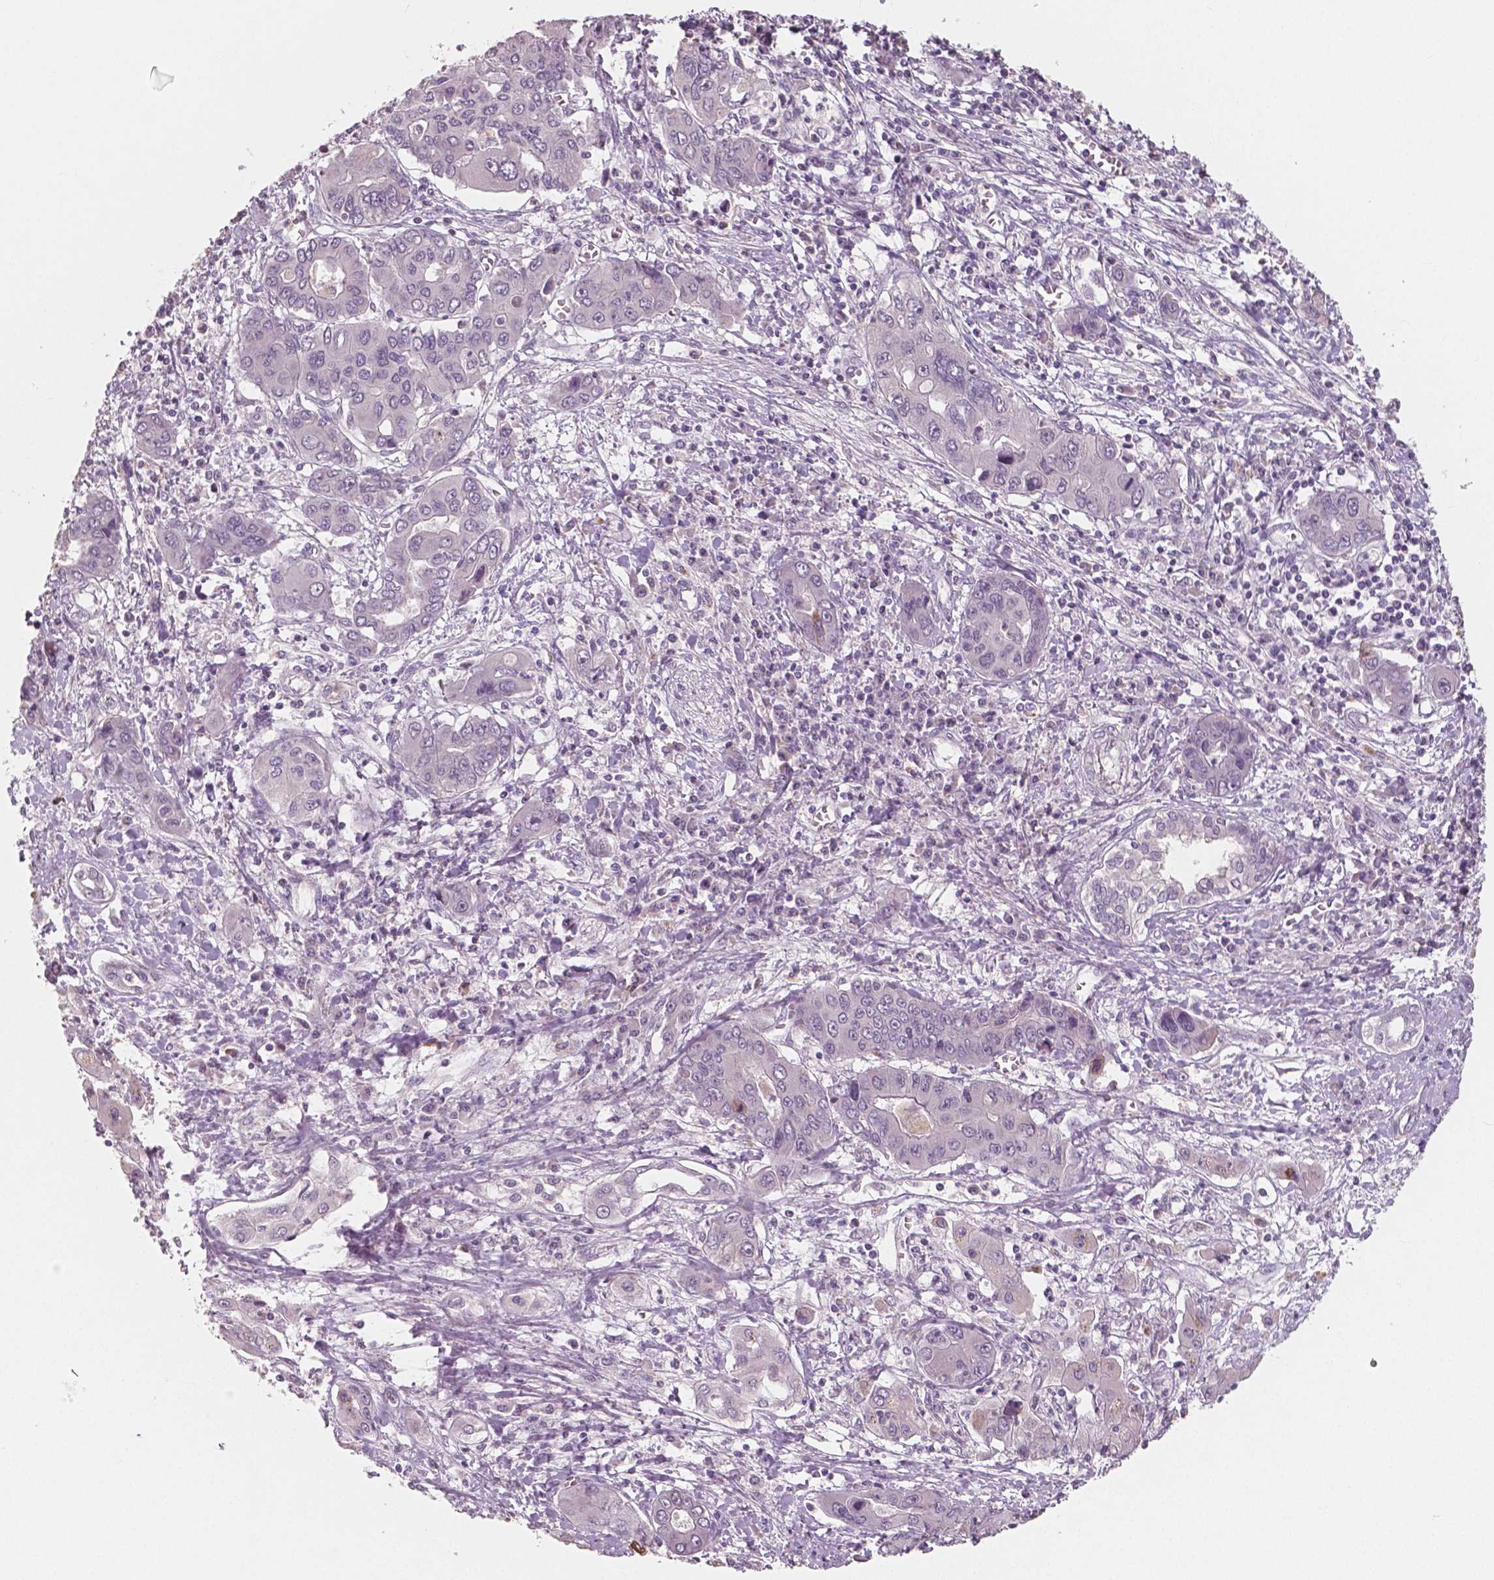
{"staining": {"intensity": "negative", "quantity": "none", "location": "none"}, "tissue": "liver cancer", "cell_type": "Tumor cells", "image_type": "cancer", "snomed": [{"axis": "morphology", "description": "Cholangiocarcinoma"}, {"axis": "topography", "description": "Liver"}], "caption": "DAB immunohistochemical staining of human cholangiocarcinoma (liver) exhibits no significant expression in tumor cells.", "gene": "RNASE7", "patient": {"sex": "male", "age": 67}}